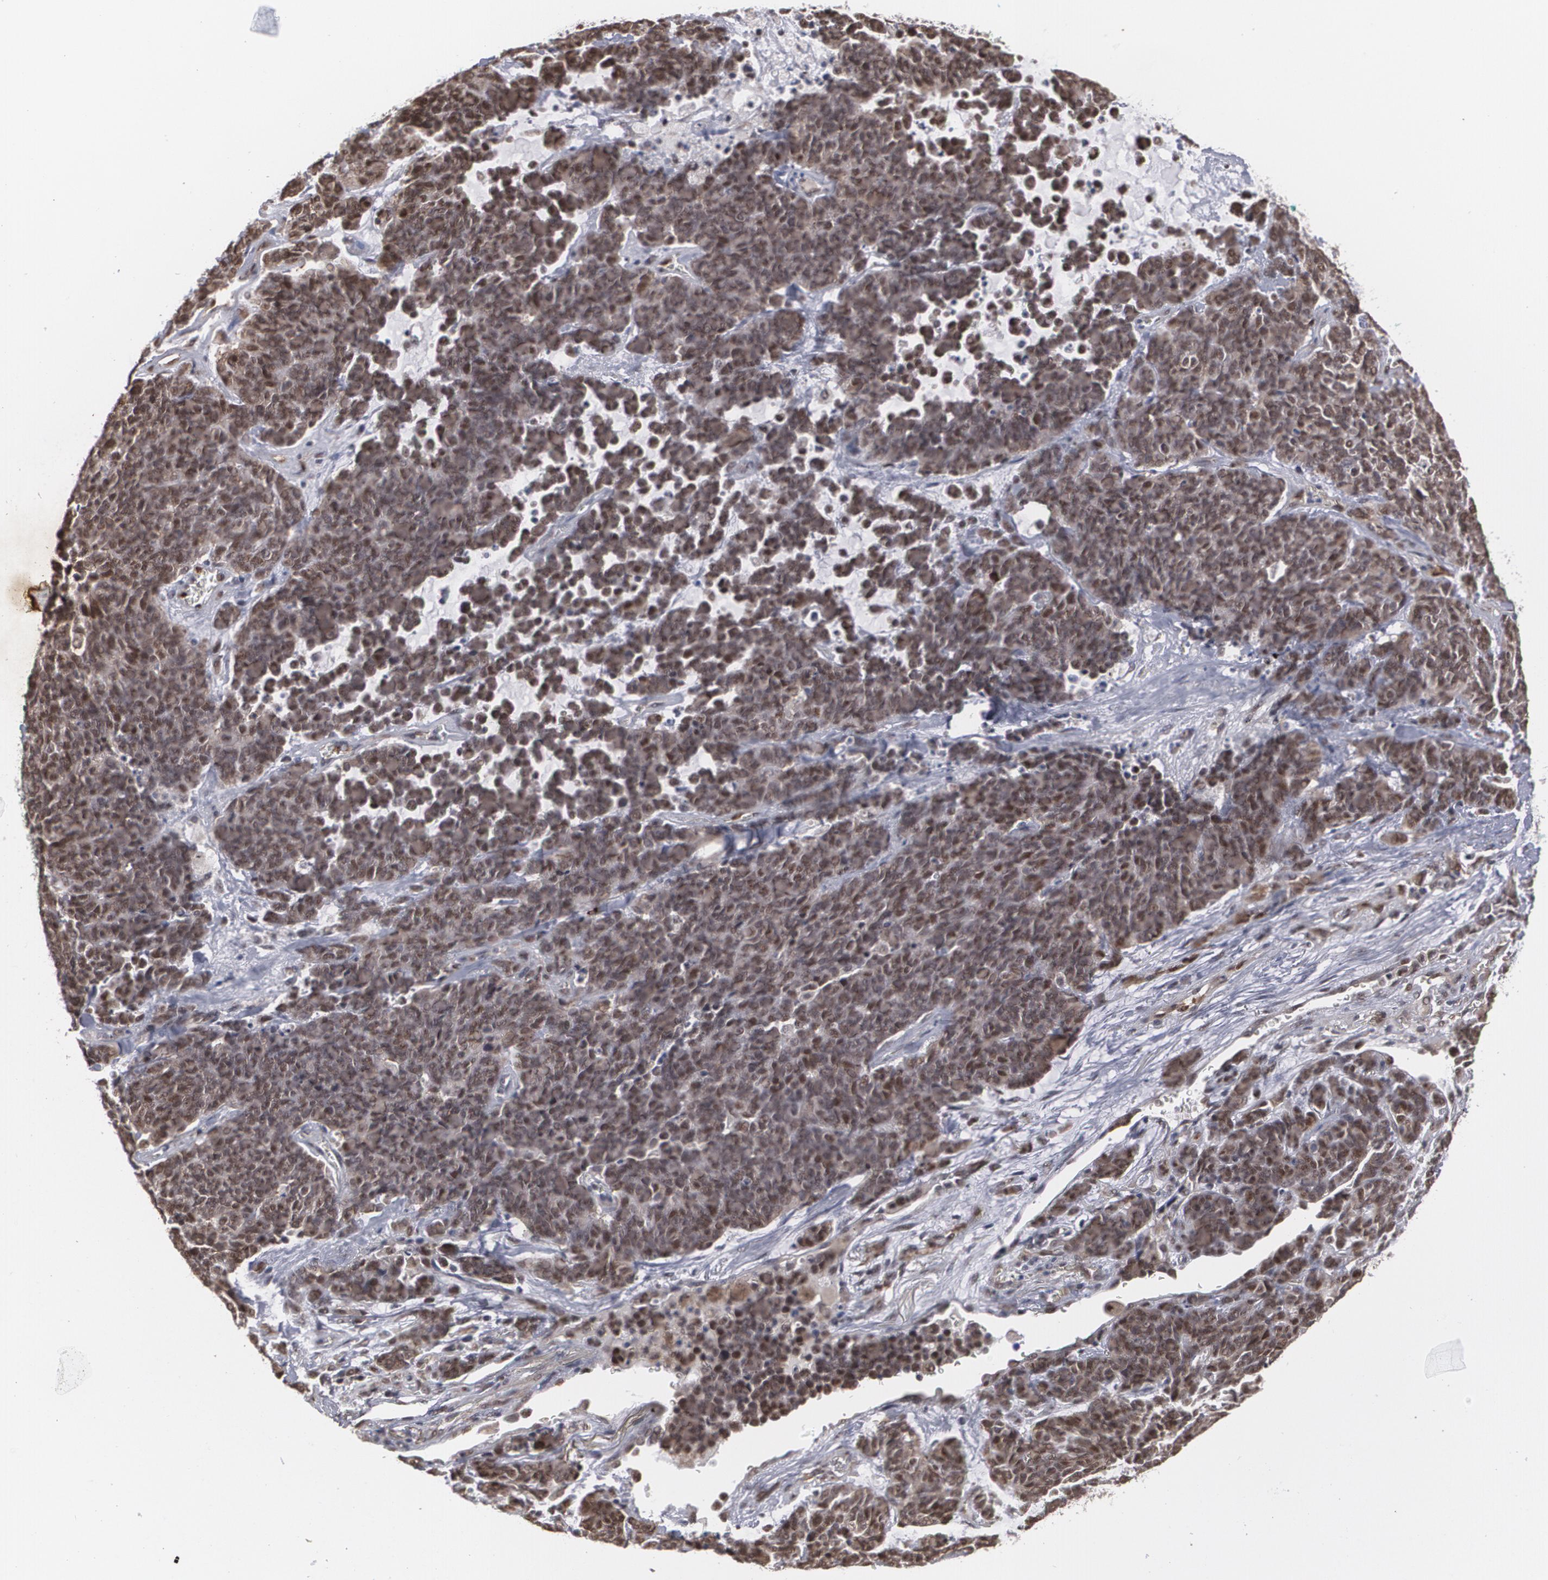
{"staining": {"intensity": "moderate", "quantity": ">75%", "location": "nuclear"}, "tissue": "lung cancer", "cell_type": "Tumor cells", "image_type": "cancer", "snomed": [{"axis": "morphology", "description": "Neoplasm, malignant, NOS"}, {"axis": "topography", "description": "Lung"}], "caption": "Lung cancer (neoplasm (malignant)) stained for a protein shows moderate nuclear positivity in tumor cells.", "gene": "ZNF75A", "patient": {"sex": "female", "age": 58}}